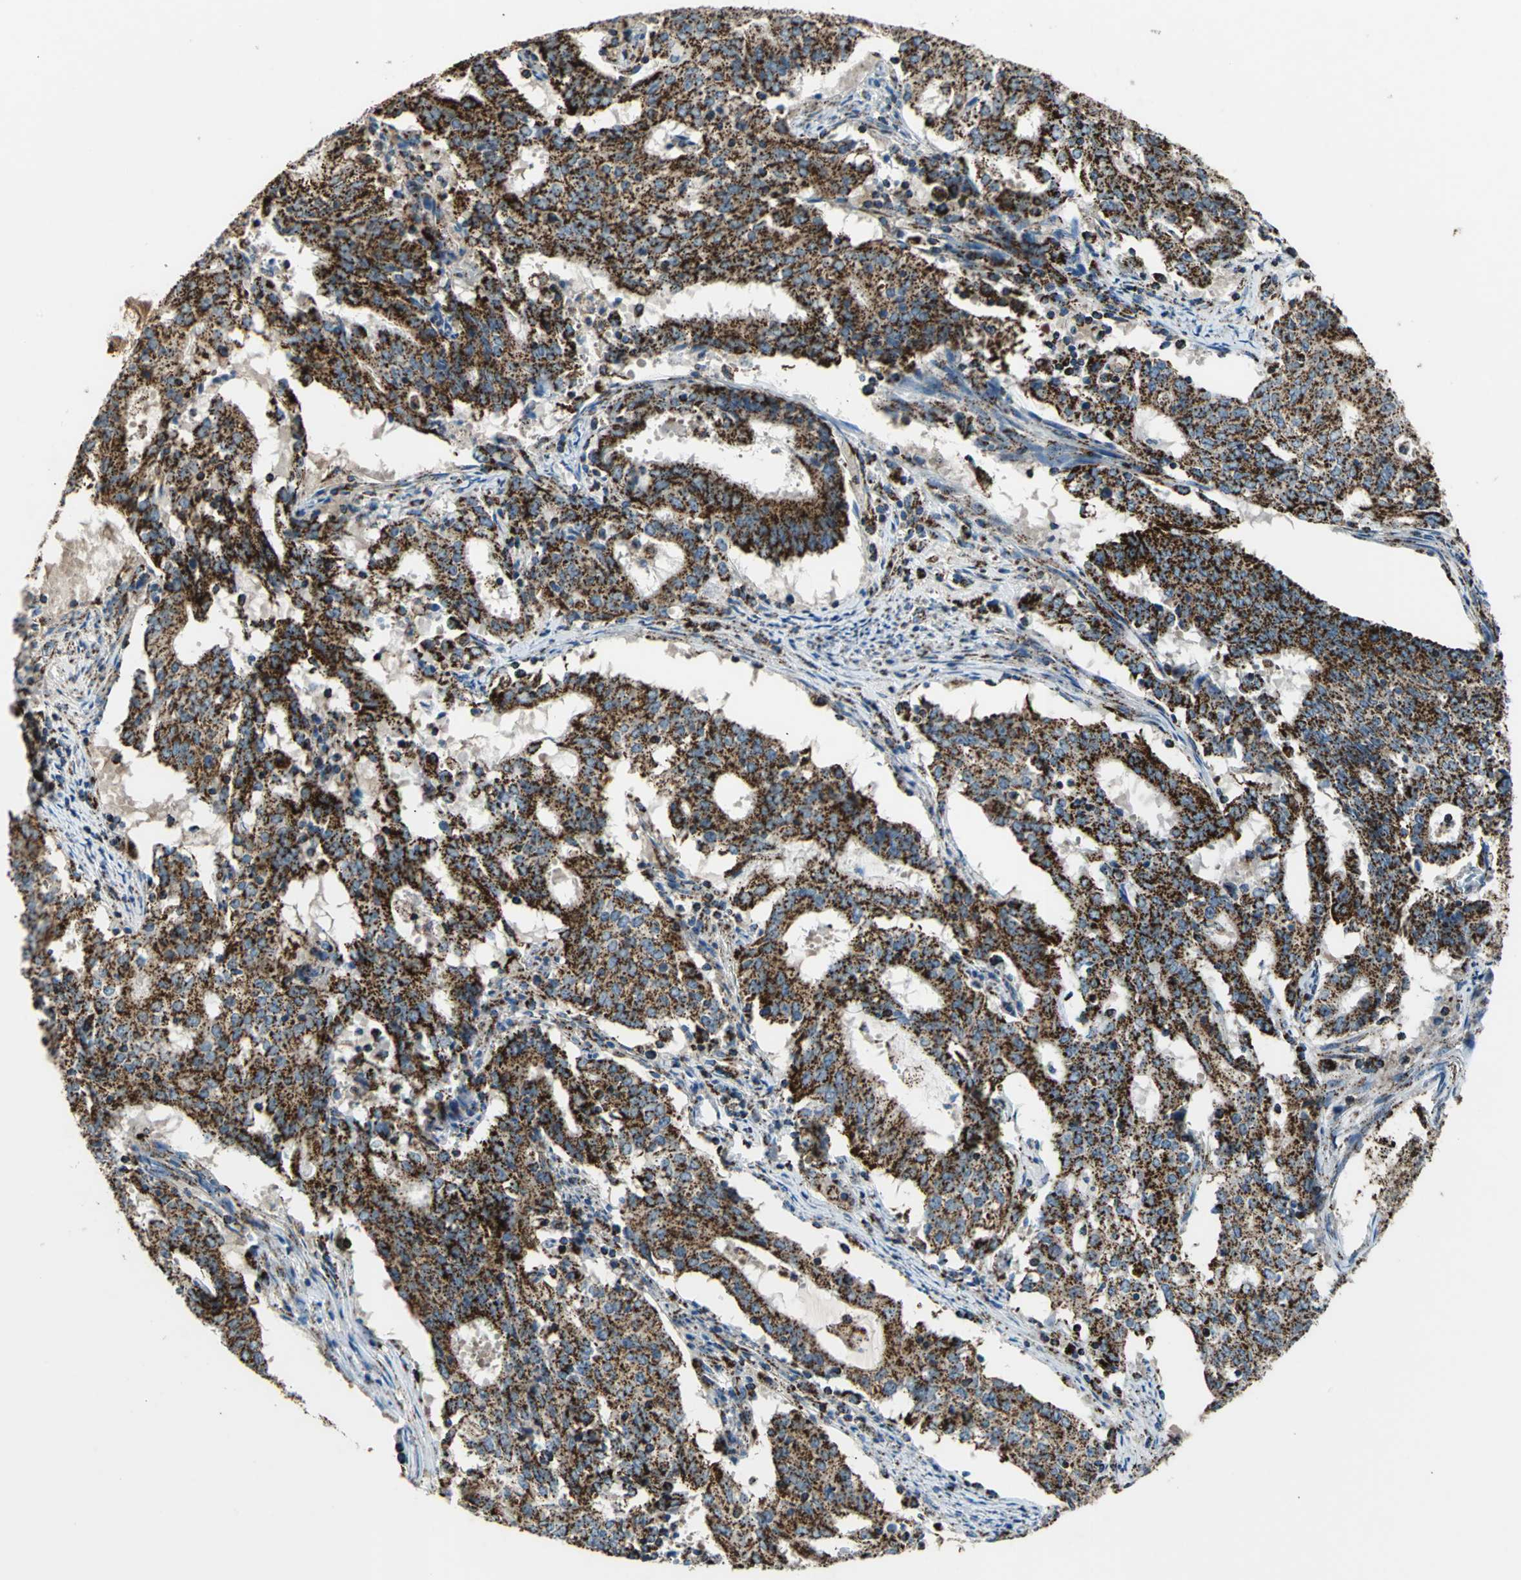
{"staining": {"intensity": "strong", "quantity": ">75%", "location": "cytoplasmic/membranous"}, "tissue": "cervical cancer", "cell_type": "Tumor cells", "image_type": "cancer", "snomed": [{"axis": "morphology", "description": "Adenocarcinoma, NOS"}, {"axis": "topography", "description": "Cervix"}], "caption": "IHC image of cervical cancer stained for a protein (brown), which demonstrates high levels of strong cytoplasmic/membranous positivity in approximately >75% of tumor cells.", "gene": "ECH1", "patient": {"sex": "female", "age": 44}}